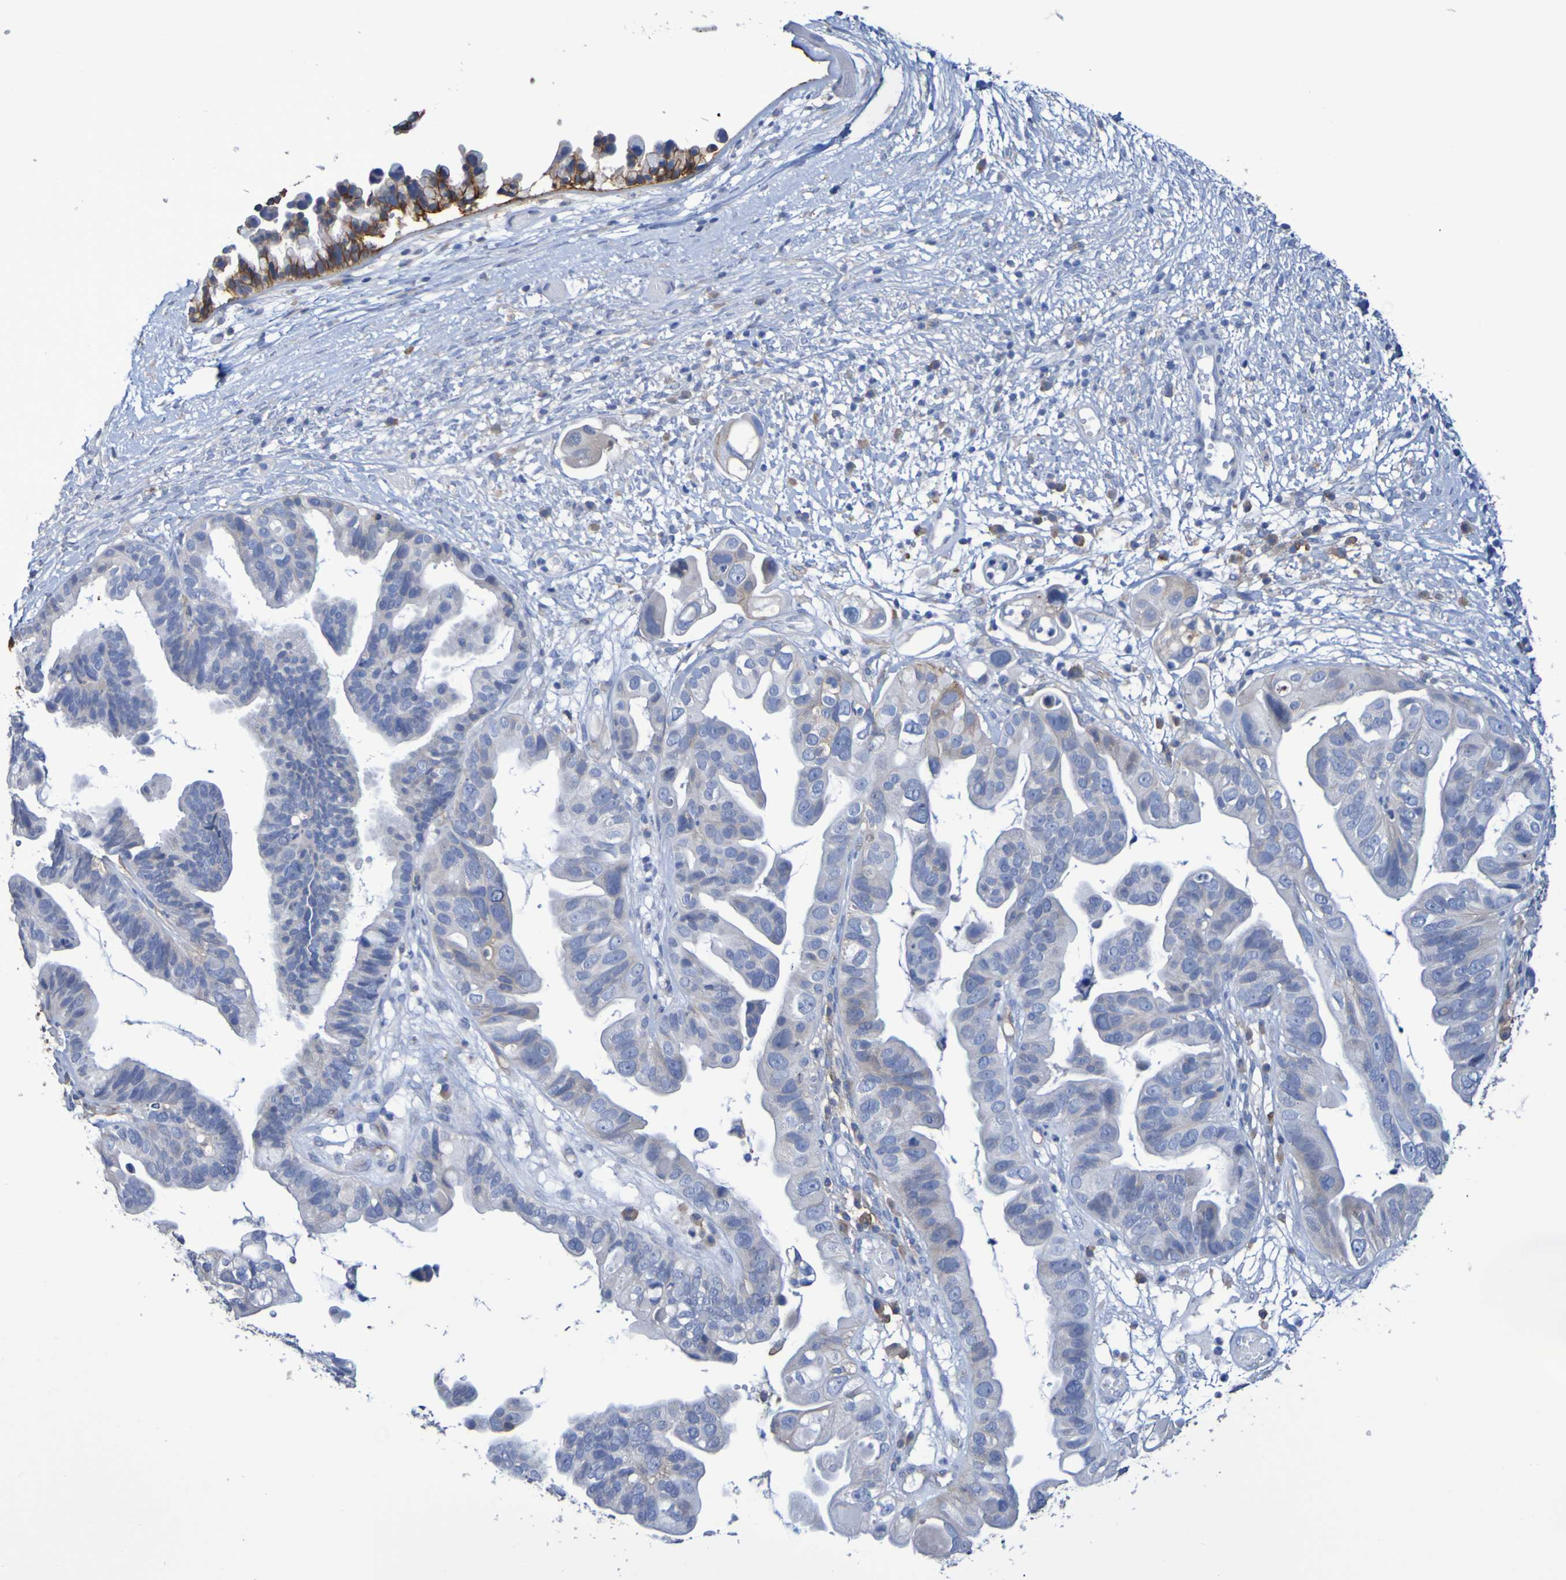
{"staining": {"intensity": "moderate", "quantity": "<25%", "location": "cytoplasmic/membranous"}, "tissue": "ovarian cancer", "cell_type": "Tumor cells", "image_type": "cancer", "snomed": [{"axis": "morphology", "description": "Cystadenocarcinoma, serous, NOS"}, {"axis": "topography", "description": "Ovary"}], "caption": "Serous cystadenocarcinoma (ovarian) stained with immunohistochemistry shows moderate cytoplasmic/membranous positivity in about <25% of tumor cells. Using DAB (brown) and hematoxylin (blue) stains, captured at high magnification using brightfield microscopy.", "gene": "SLC3A2", "patient": {"sex": "female", "age": 56}}